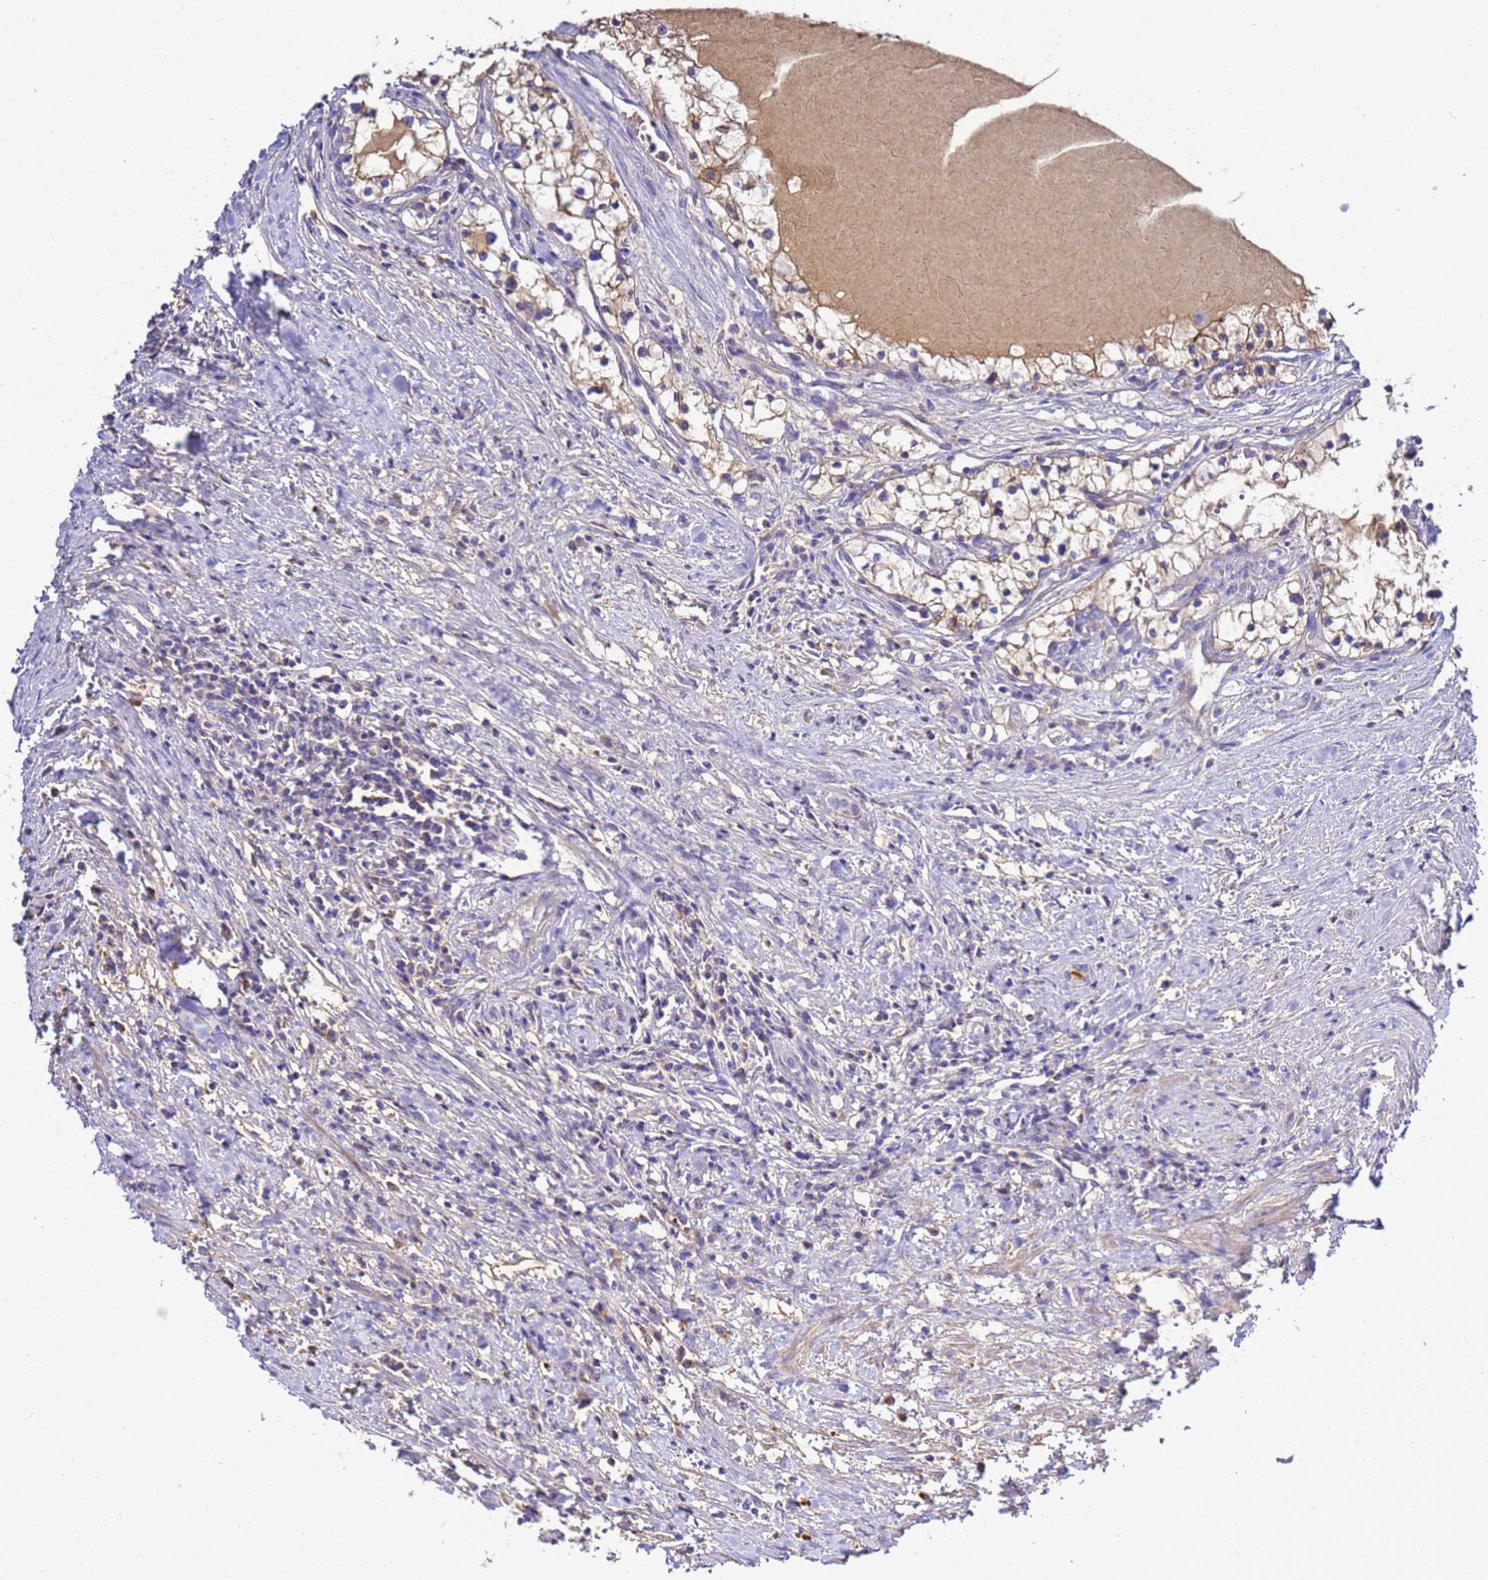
{"staining": {"intensity": "weak", "quantity": "25%-75%", "location": "cytoplasmic/membranous"}, "tissue": "renal cancer", "cell_type": "Tumor cells", "image_type": "cancer", "snomed": [{"axis": "morphology", "description": "Normal tissue, NOS"}, {"axis": "morphology", "description": "Adenocarcinoma, NOS"}, {"axis": "topography", "description": "Kidney"}], "caption": "DAB (3,3'-diaminobenzidine) immunohistochemical staining of renal adenocarcinoma demonstrates weak cytoplasmic/membranous protein positivity in about 25%-75% of tumor cells. Using DAB (3,3'-diaminobenzidine) (brown) and hematoxylin (blue) stains, captured at high magnification using brightfield microscopy.", "gene": "TBCD", "patient": {"sex": "male", "age": 68}}